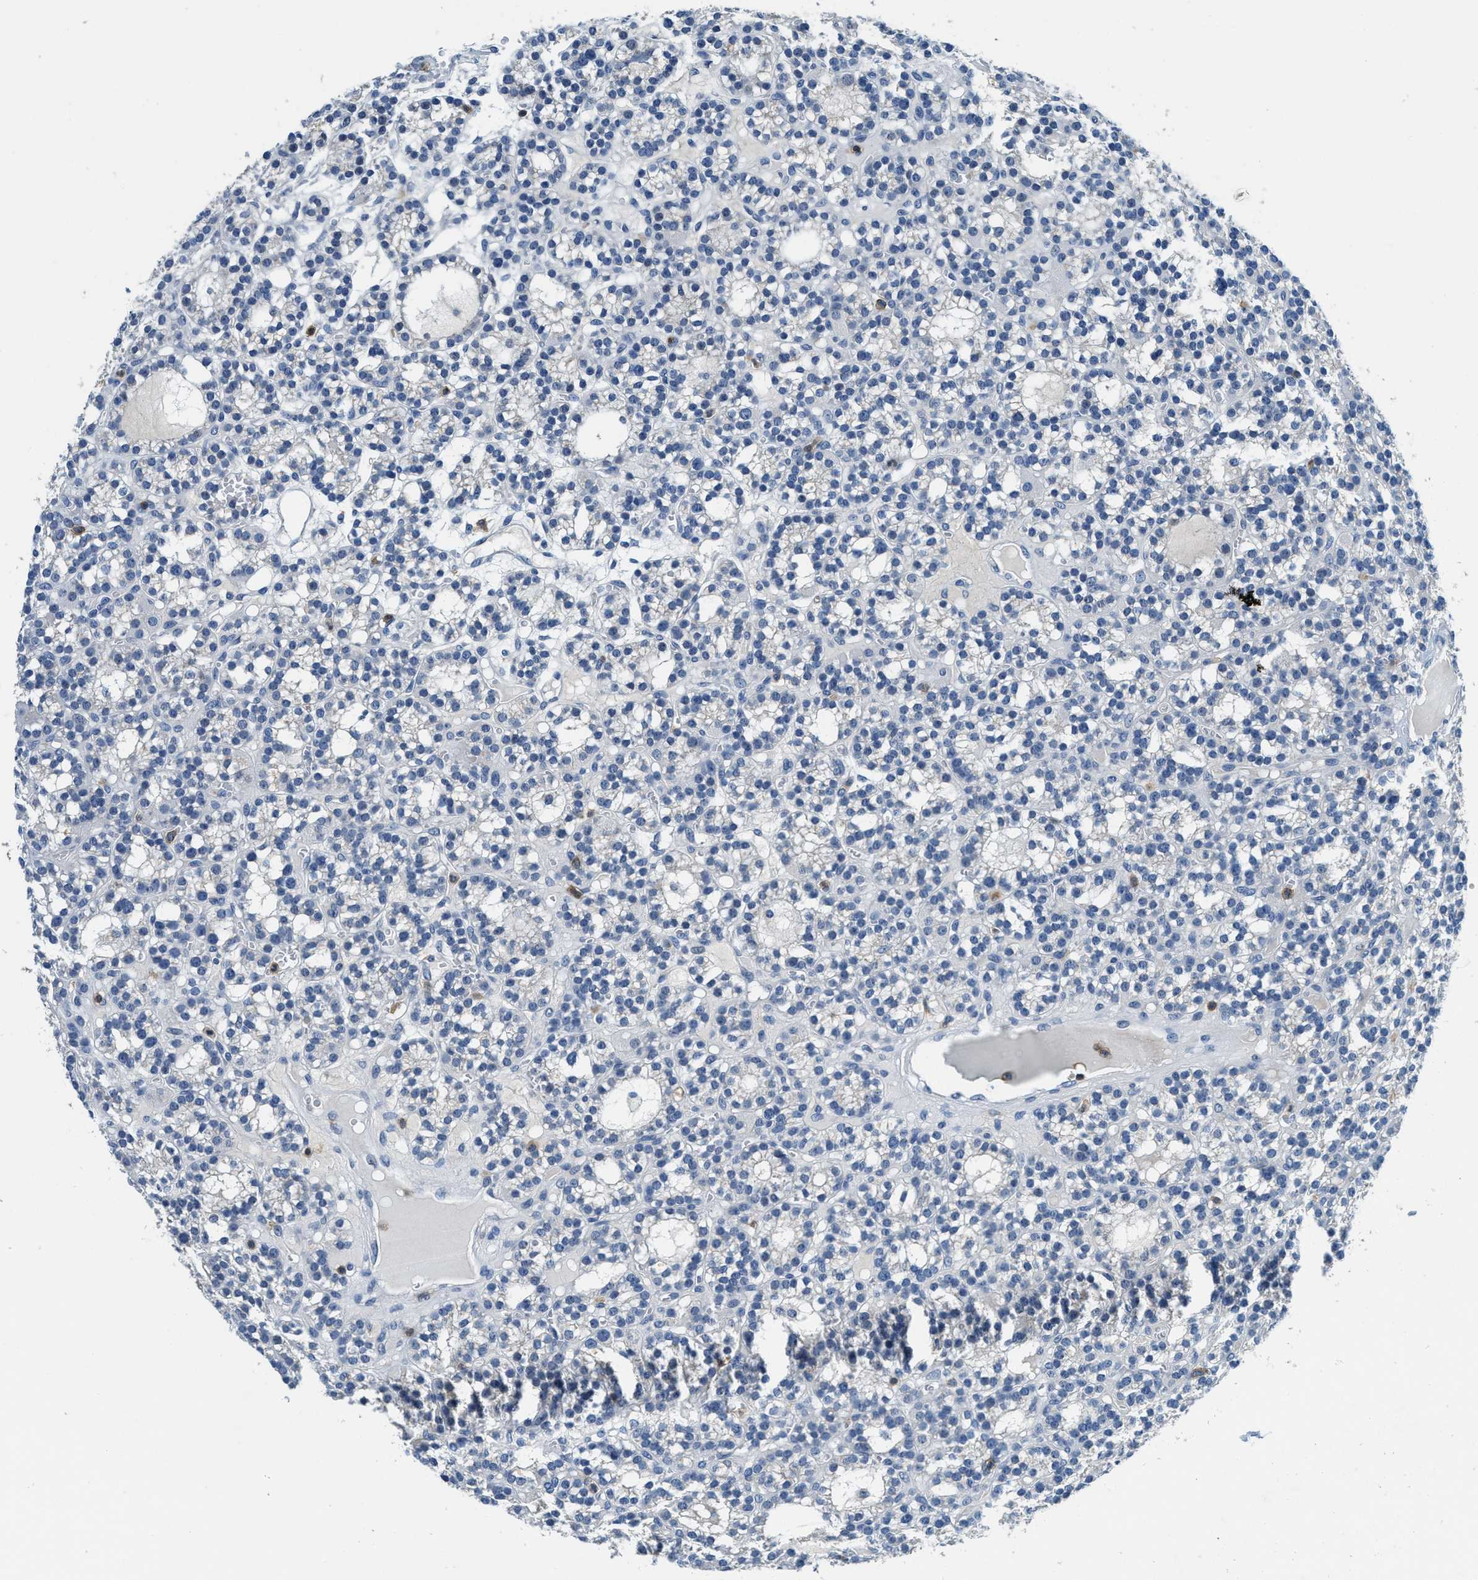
{"staining": {"intensity": "negative", "quantity": "none", "location": "none"}, "tissue": "parathyroid gland", "cell_type": "Glandular cells", "image_type": "normal", "snomed": [{"axis": "morphology", "description": "Normal tissue, NOS"}, {"axis": "morphology", "description": "Adenoma, NOS"}, {"axis": "topography", "description": "Parathyroid gland"}], "caption": "DAB (3,3'-diaminobenzidine) immunohistochemical staining of unremarkable parathyroid gland displays no significant positivity in glandular cells.", "gene": "MYO1G", "patient": {"sex": "female", "age": 58}}